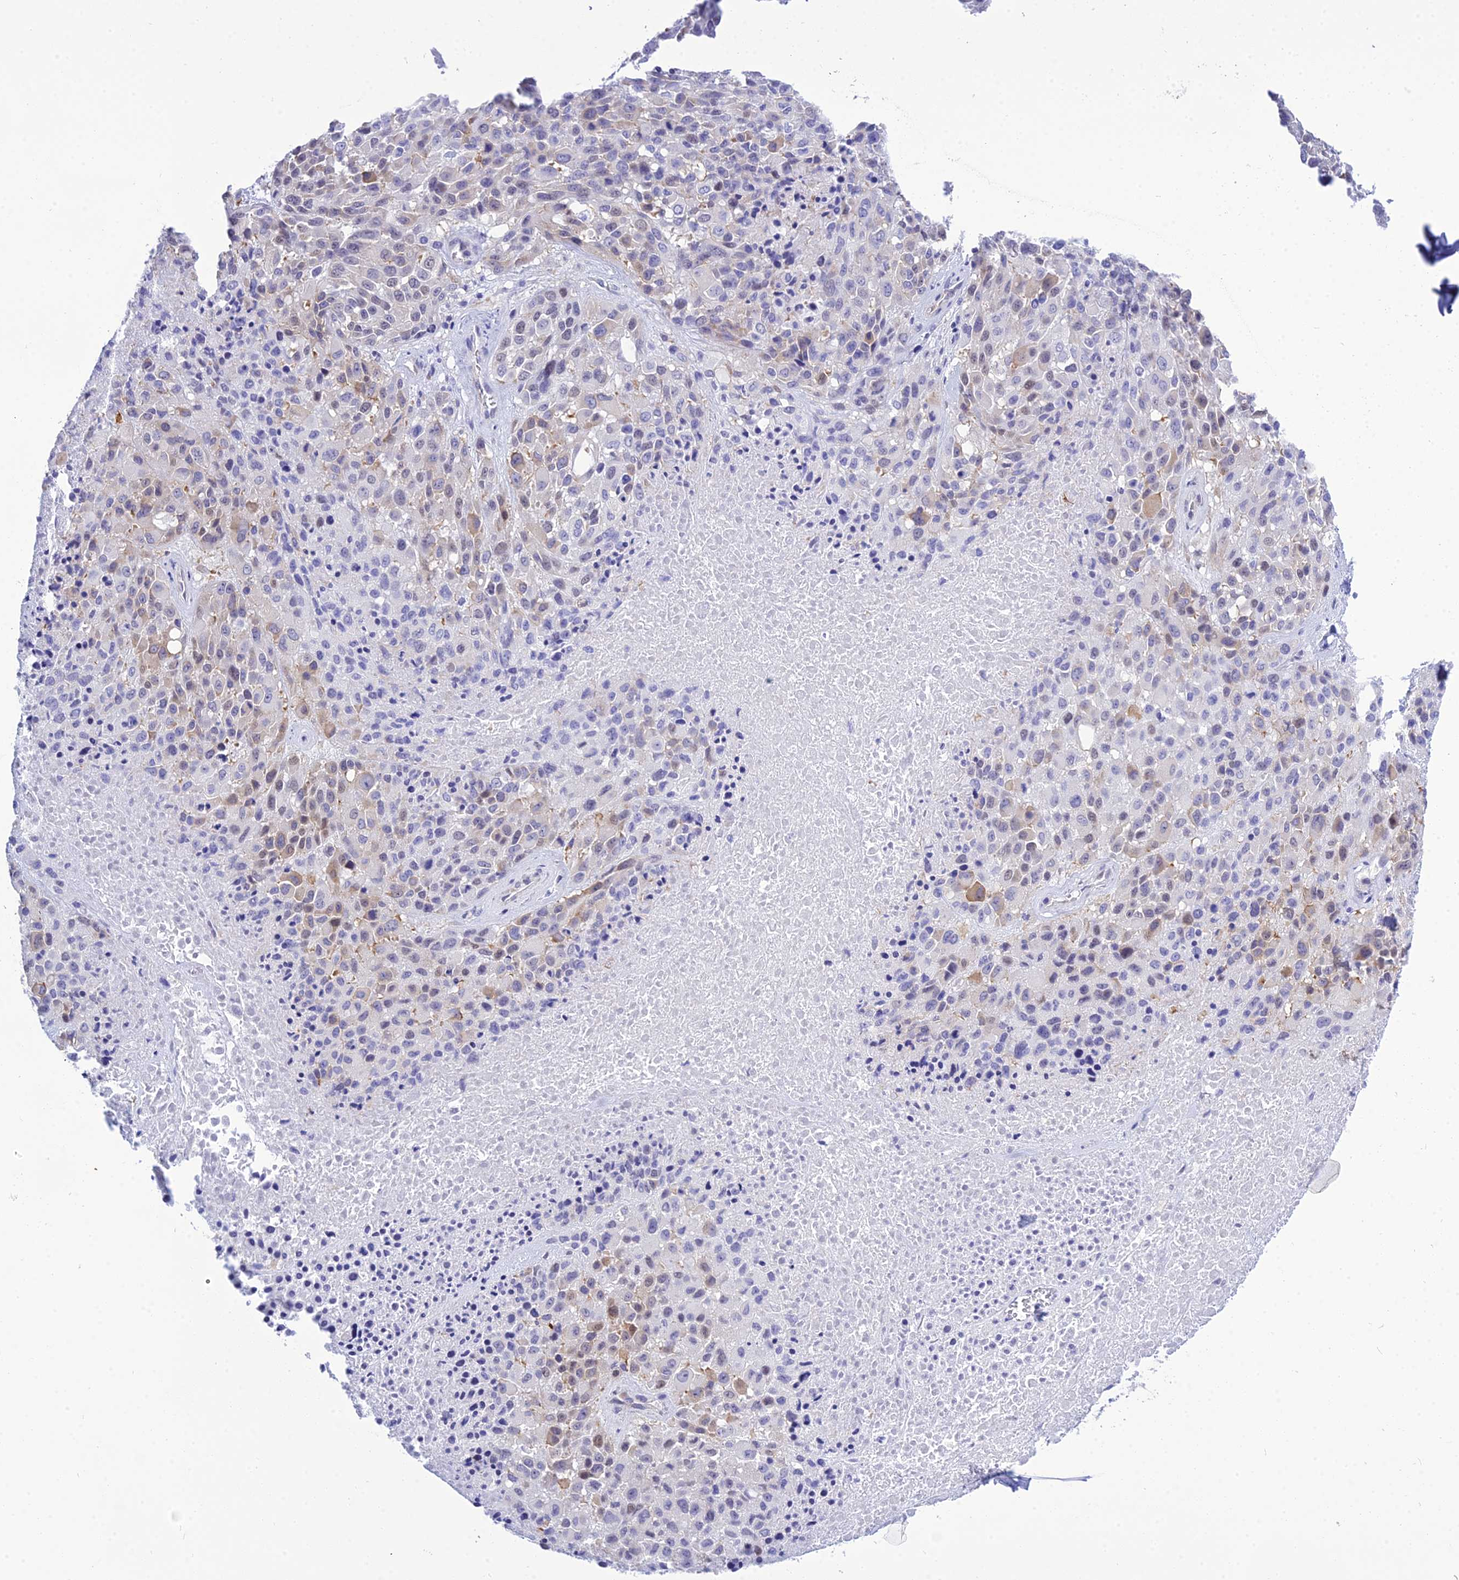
{"staining": {"intensity": "weak", "quantity": "<25%", "location": "cytoplasmic/membranous"}, "tissue": "melanoma", "cell_type": "Tumor cells", "image_type": "cancer", "snomed": [{"axis": "morphology", "description": "Malignant melanoma, Metastatic site"}, {"axis": "topography", "description": "Skin"}], "caption": "Tumor cells are negative for brown protein staining in malignant melanoma (metastatic site).", "gene": "DEFB107A", "patient": {"sex": "female", "age": 81}}